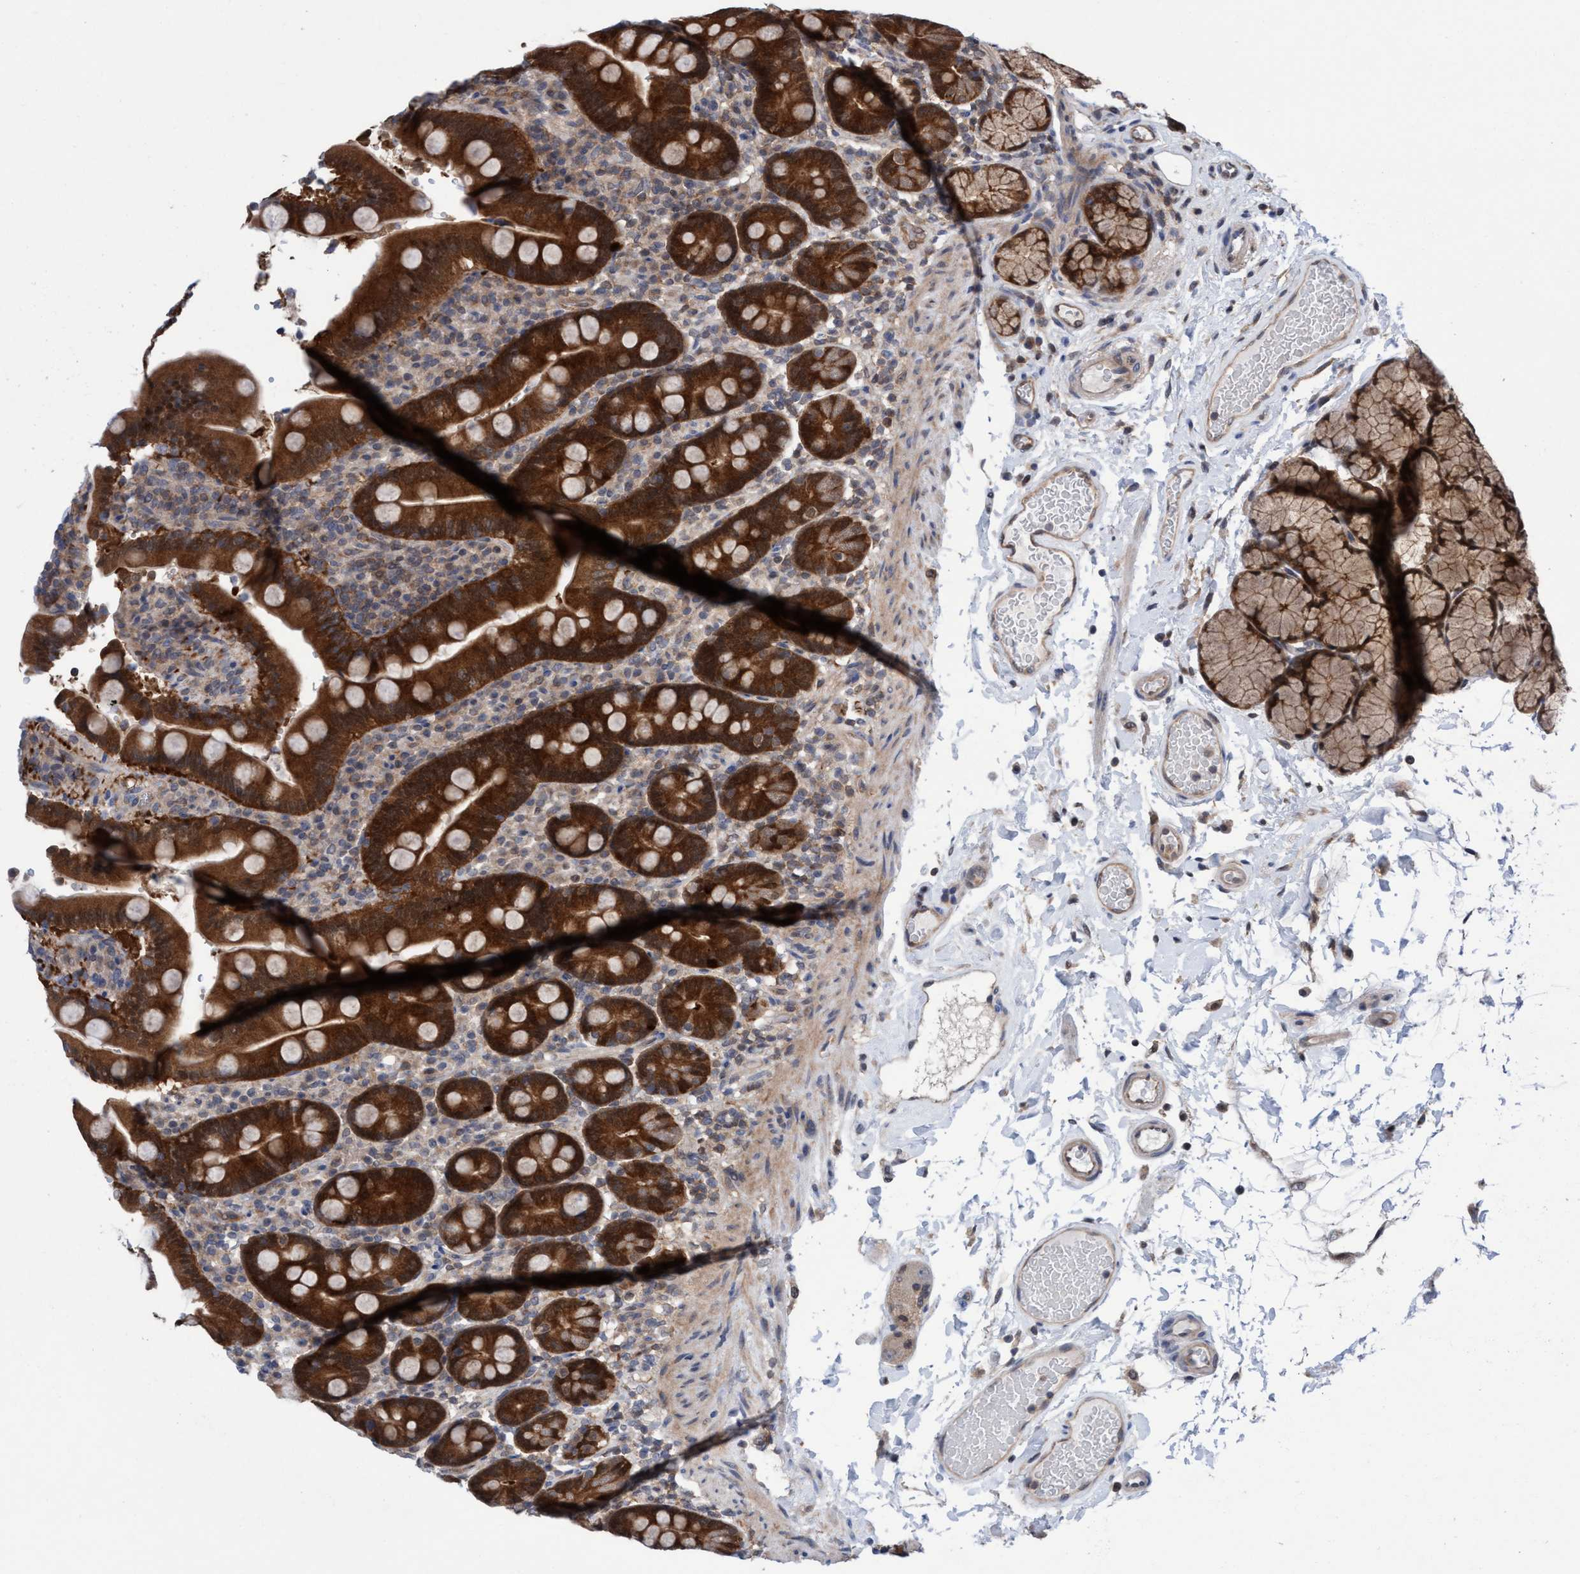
{"staining": {"intensity": "strong", "quantity": ">75%", "location": "cytoplasmic/membranous,nuclear"}, "tissue": "duodenum", "cell_type": "Glandular cells", "image_type": "normal", "snomed": [{"axis": "morphology", "description": "Normal tissue, NOS"}, {"axis": "topography", "description": "Small intestine, NOS"}], "caption": "DAB (3,3'-diaminobenzidine) immunohistochemical staining of benign duodenum exhibits strong cytoplasmic/membranous,nuclear protein positivity in about >75% of glandular cells.", "gene": "GLOD4", "patient": {"sex": "female", "age": 71}}